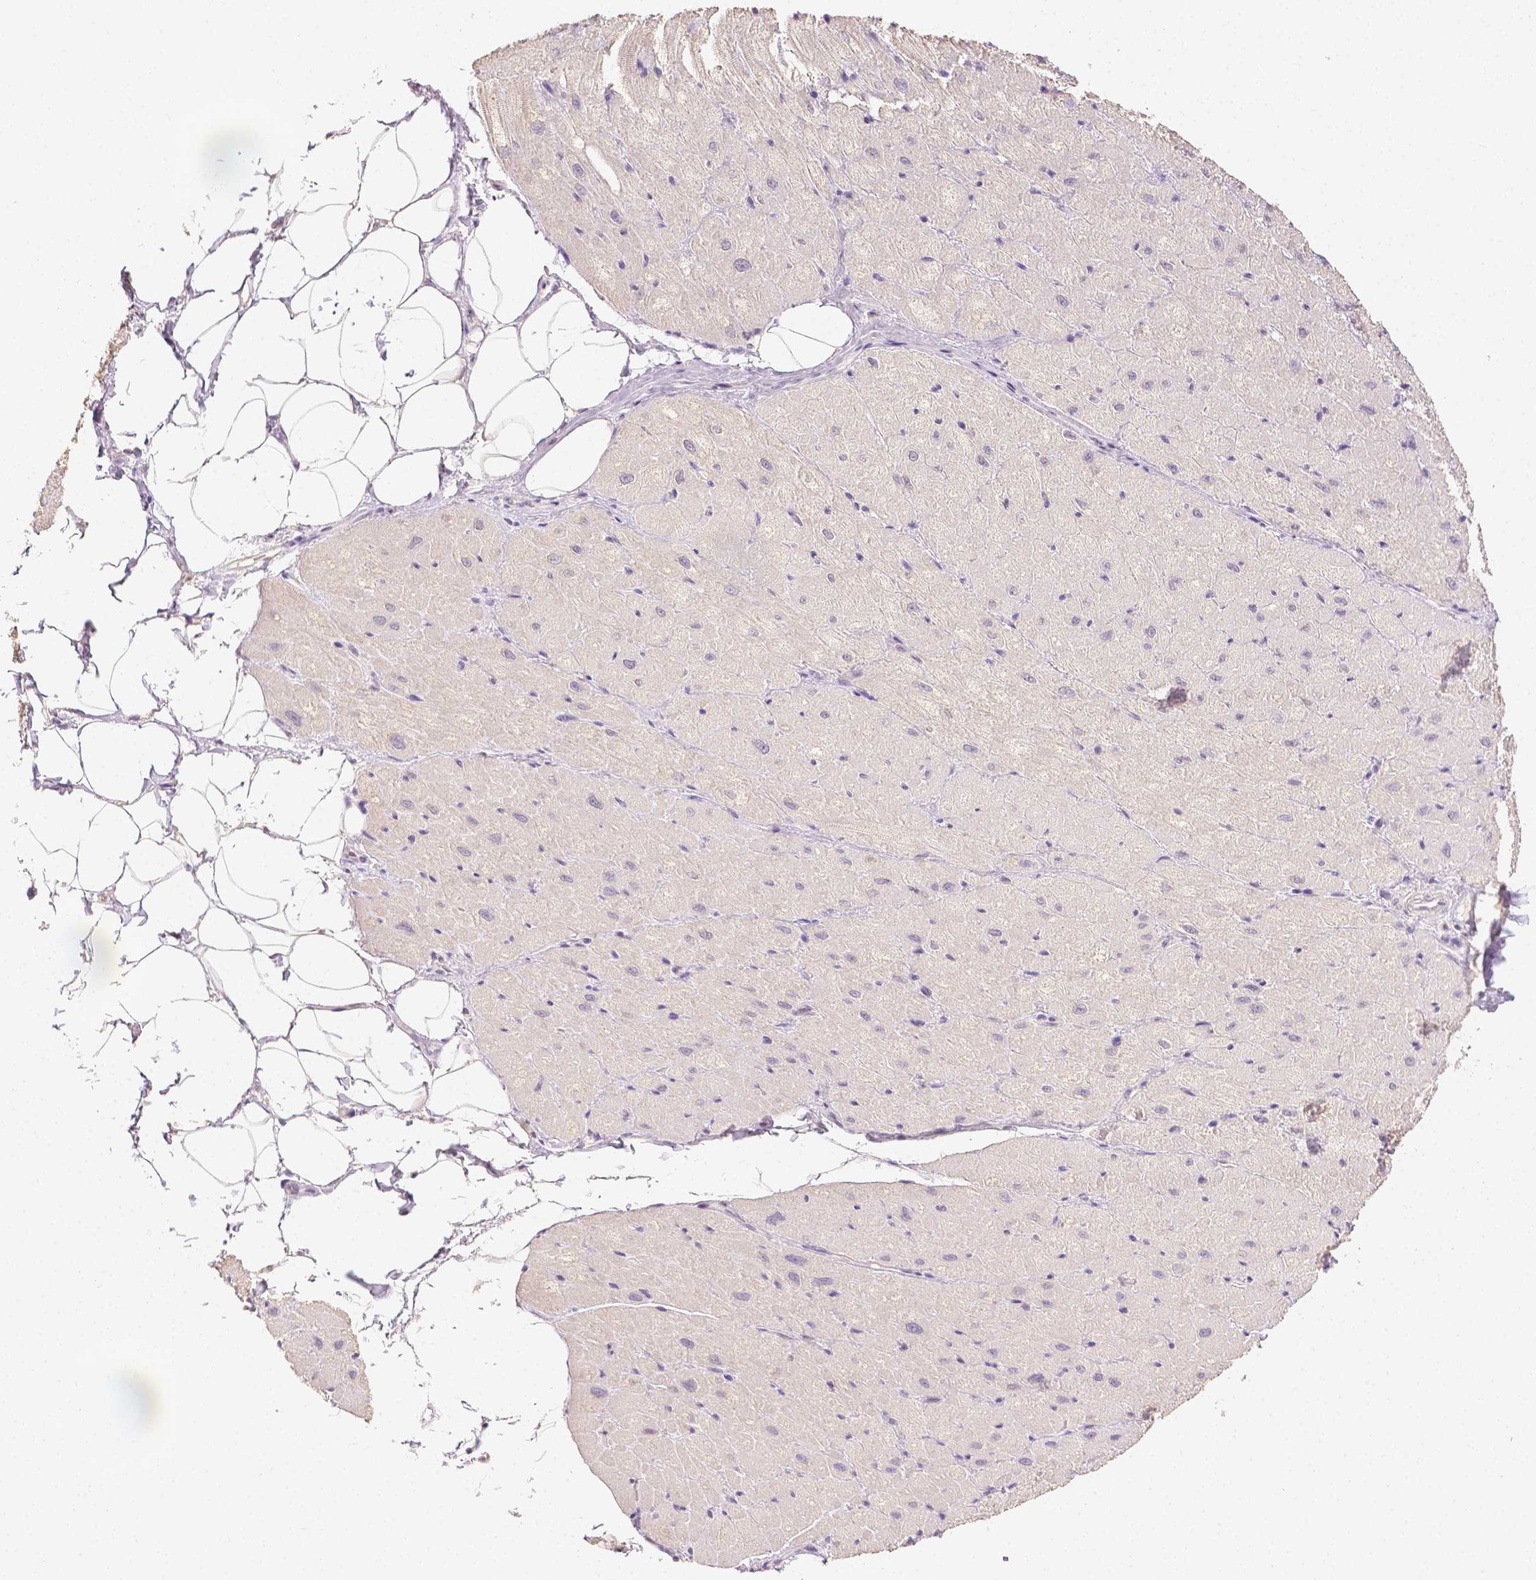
{"staining": {"intensity": "weak", "quantity": "25%-75%", "location": "cytoplasmic/membranous"}, "tissue": "heart muscle", "cell_type": "Cardiomyocytes", "image_type": "normal", "snomed": [{"axis": "morphology", "description": "Normal tissue, NOS"}, {"axis": "topography", "description": "Heart"}], "caption": "This image reveals immunohistochemistry (IHC) staining of normal heart muscle, with low weak cytoplasmic/membranous positivity in about 25%-75% of cardiomyocytes.", "gene": "TGM1", "patient": {"sex": "male", "age": 62}}